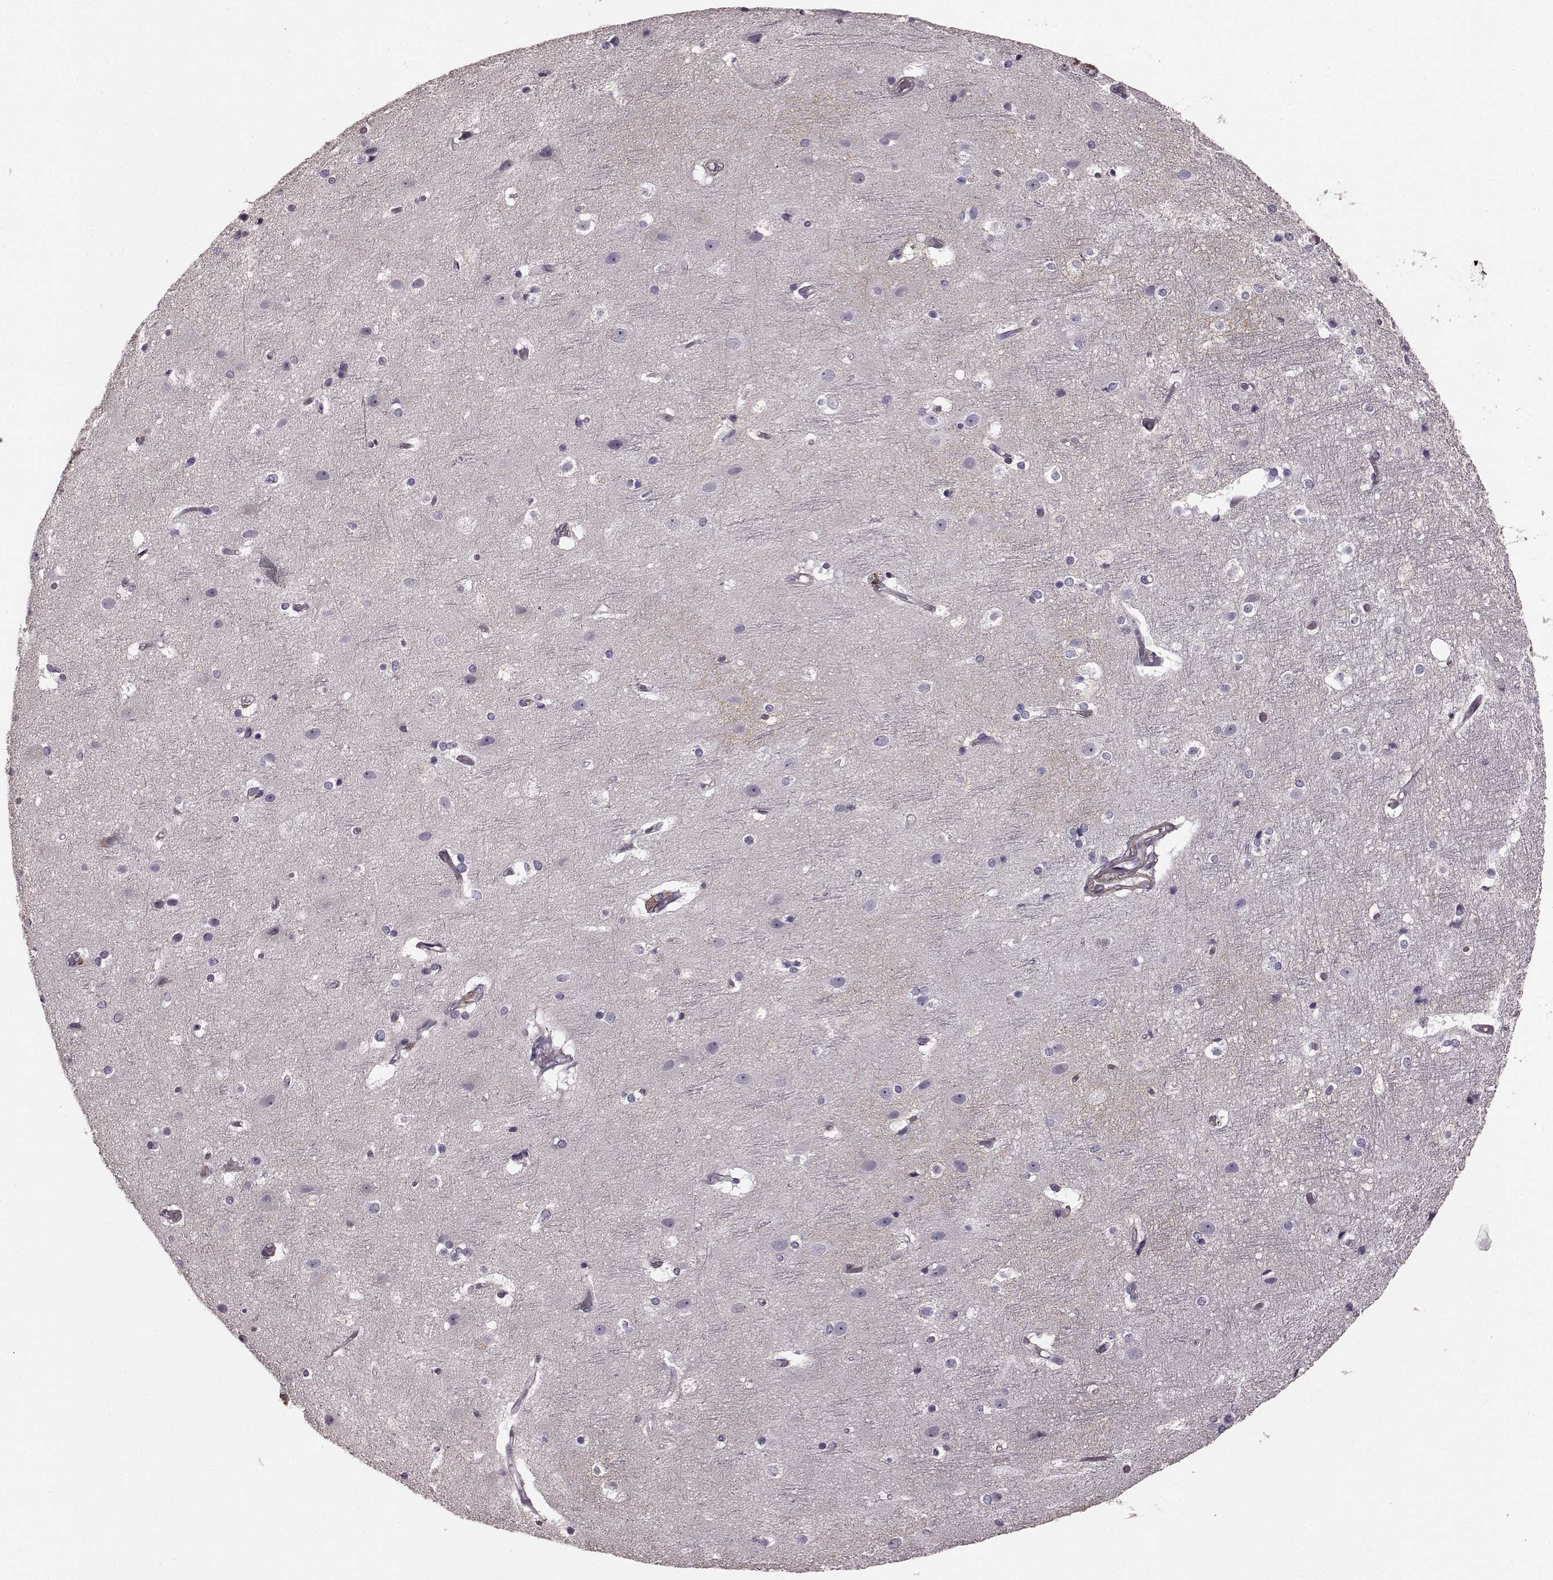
{"staining": {"intensity": "negative", "quantity": "none", "location": "none"}, "tissue": "cerebral cortex", "cell_type": "Endothelial cells", "image_type": "normal", "snomed": [{"axis": "morphology", "description": "Normal tissue, NOS"}, {"axis": "topography", "description": "Cerebral cortex"}], "caption": "The photomicrograph shows no staining of endothelial cells in unremarkable cerebral cortex. (DAB immunohistochemistry (IHC) visualized using brightfield microscopy, high magnification).", "gene": "SLCO3A1", "patient": {"sex": "female", "age": 52}}